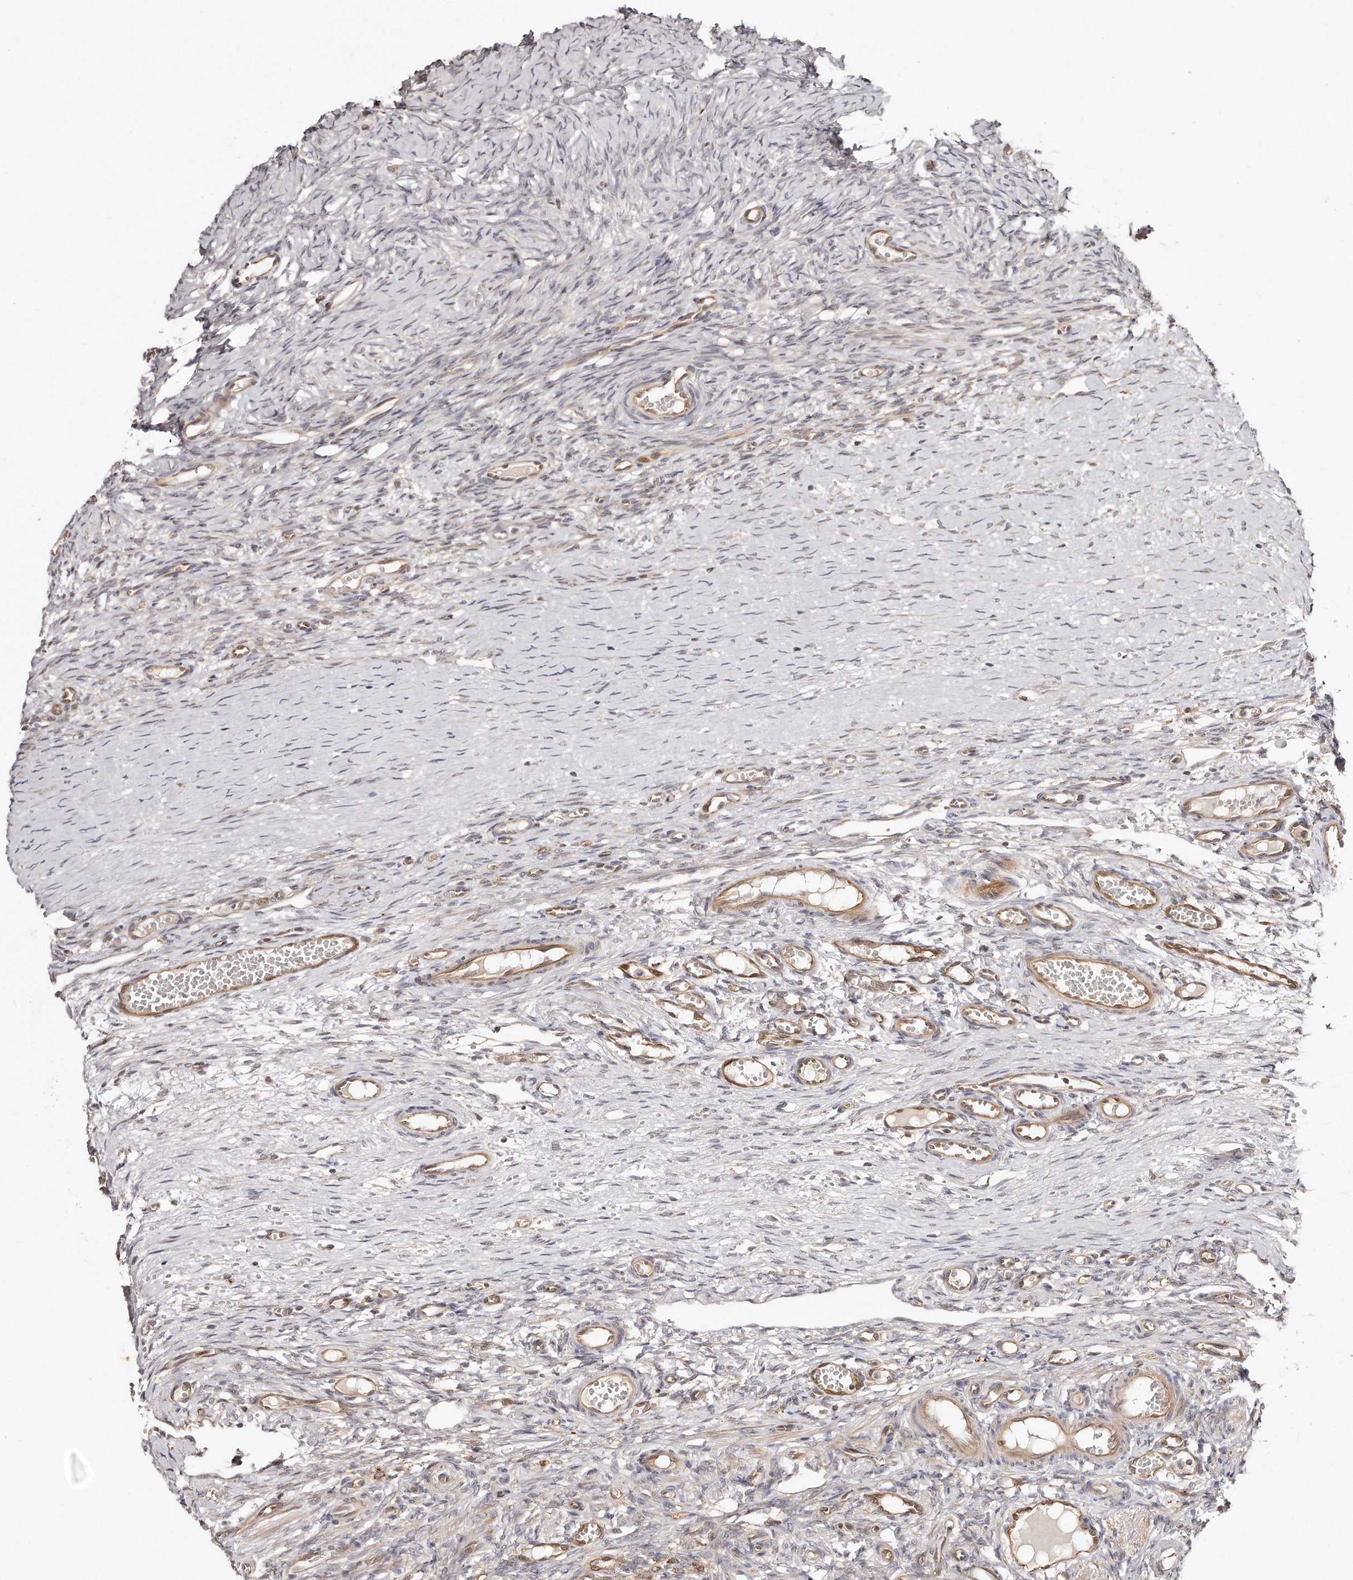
{"staining": {"intensity": "negative", "quantity": "none", "location": "none"}, "tissue": "ovary", "cell_type": "Ovarian stroma cells", "image_type": "normal", "snomed": [{"axis": "morphology", "description": "Adenocarcinoma, NOS"}, {"axis": "topography", "description": "Endometrium"}], "caption": "Ovarian stroma cells show no significant protein positivity in unremarkable ovary.", "gene": "GBP4", "patient": {"sex": "female", "age": 32}}